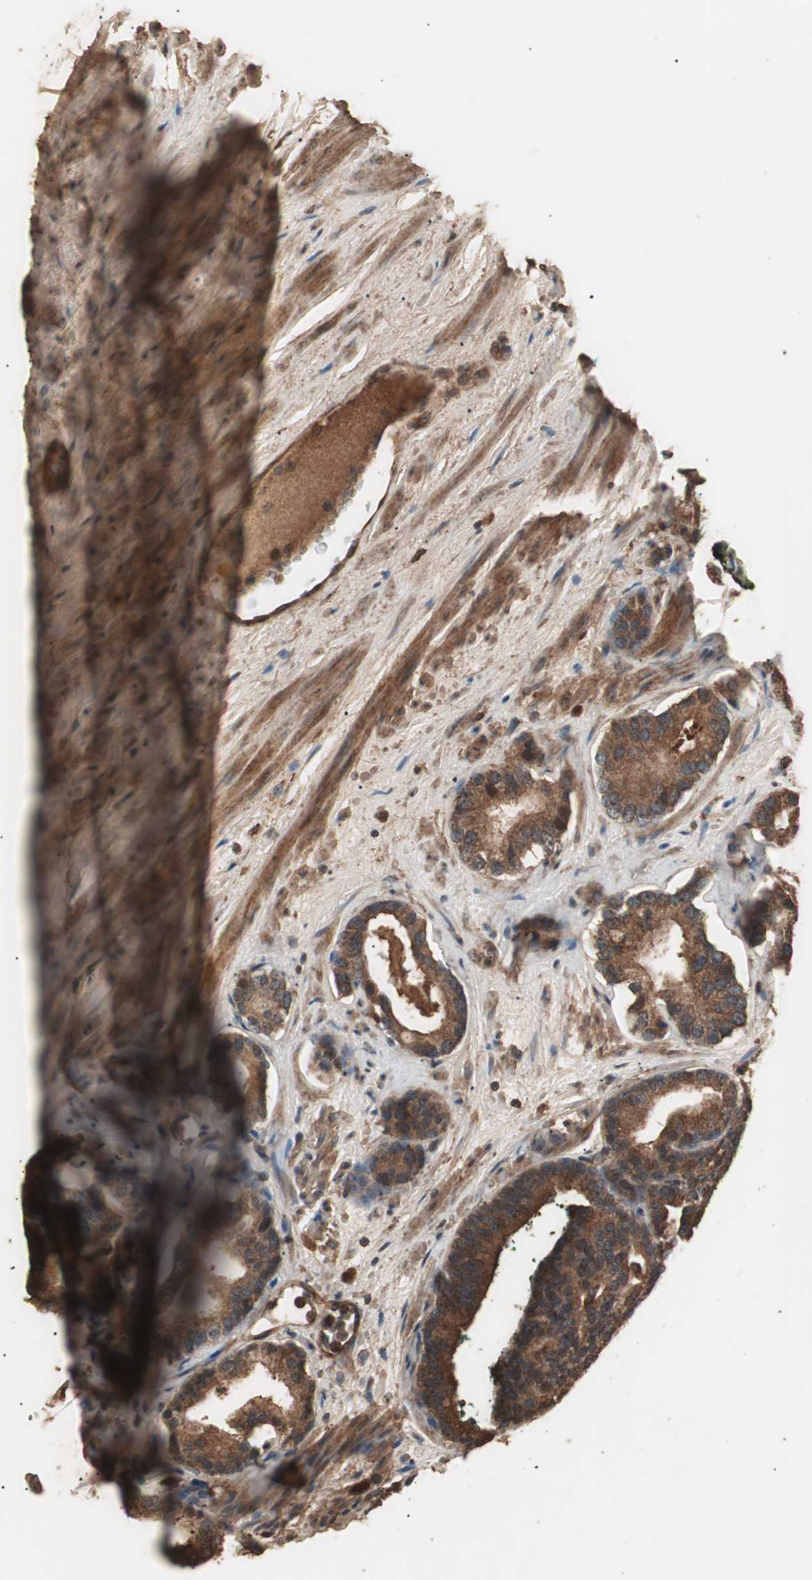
{"staining": {"intensity": "moderate", "quantity": ">75%", "location": "cytoplasmic/membranous"}, "tissue": "prostate cancer", "cell_type": "Tumor cells", "image_type": "cancer", "snomed": [{"axis": "morphology", "description": "Adenocarcinoma, Low grade"}, {"axis": "topography", "description": "Prostate"}], "caption": "This is an image of immunohistochemistry (IHC) staining of low-grade adenocarcinoma (prostate), which shows moderate staining in the cytoplasmic/membranous of tumor cells.", "gene": "CCN4", "patient": {"sex": "male", "age": 63}}